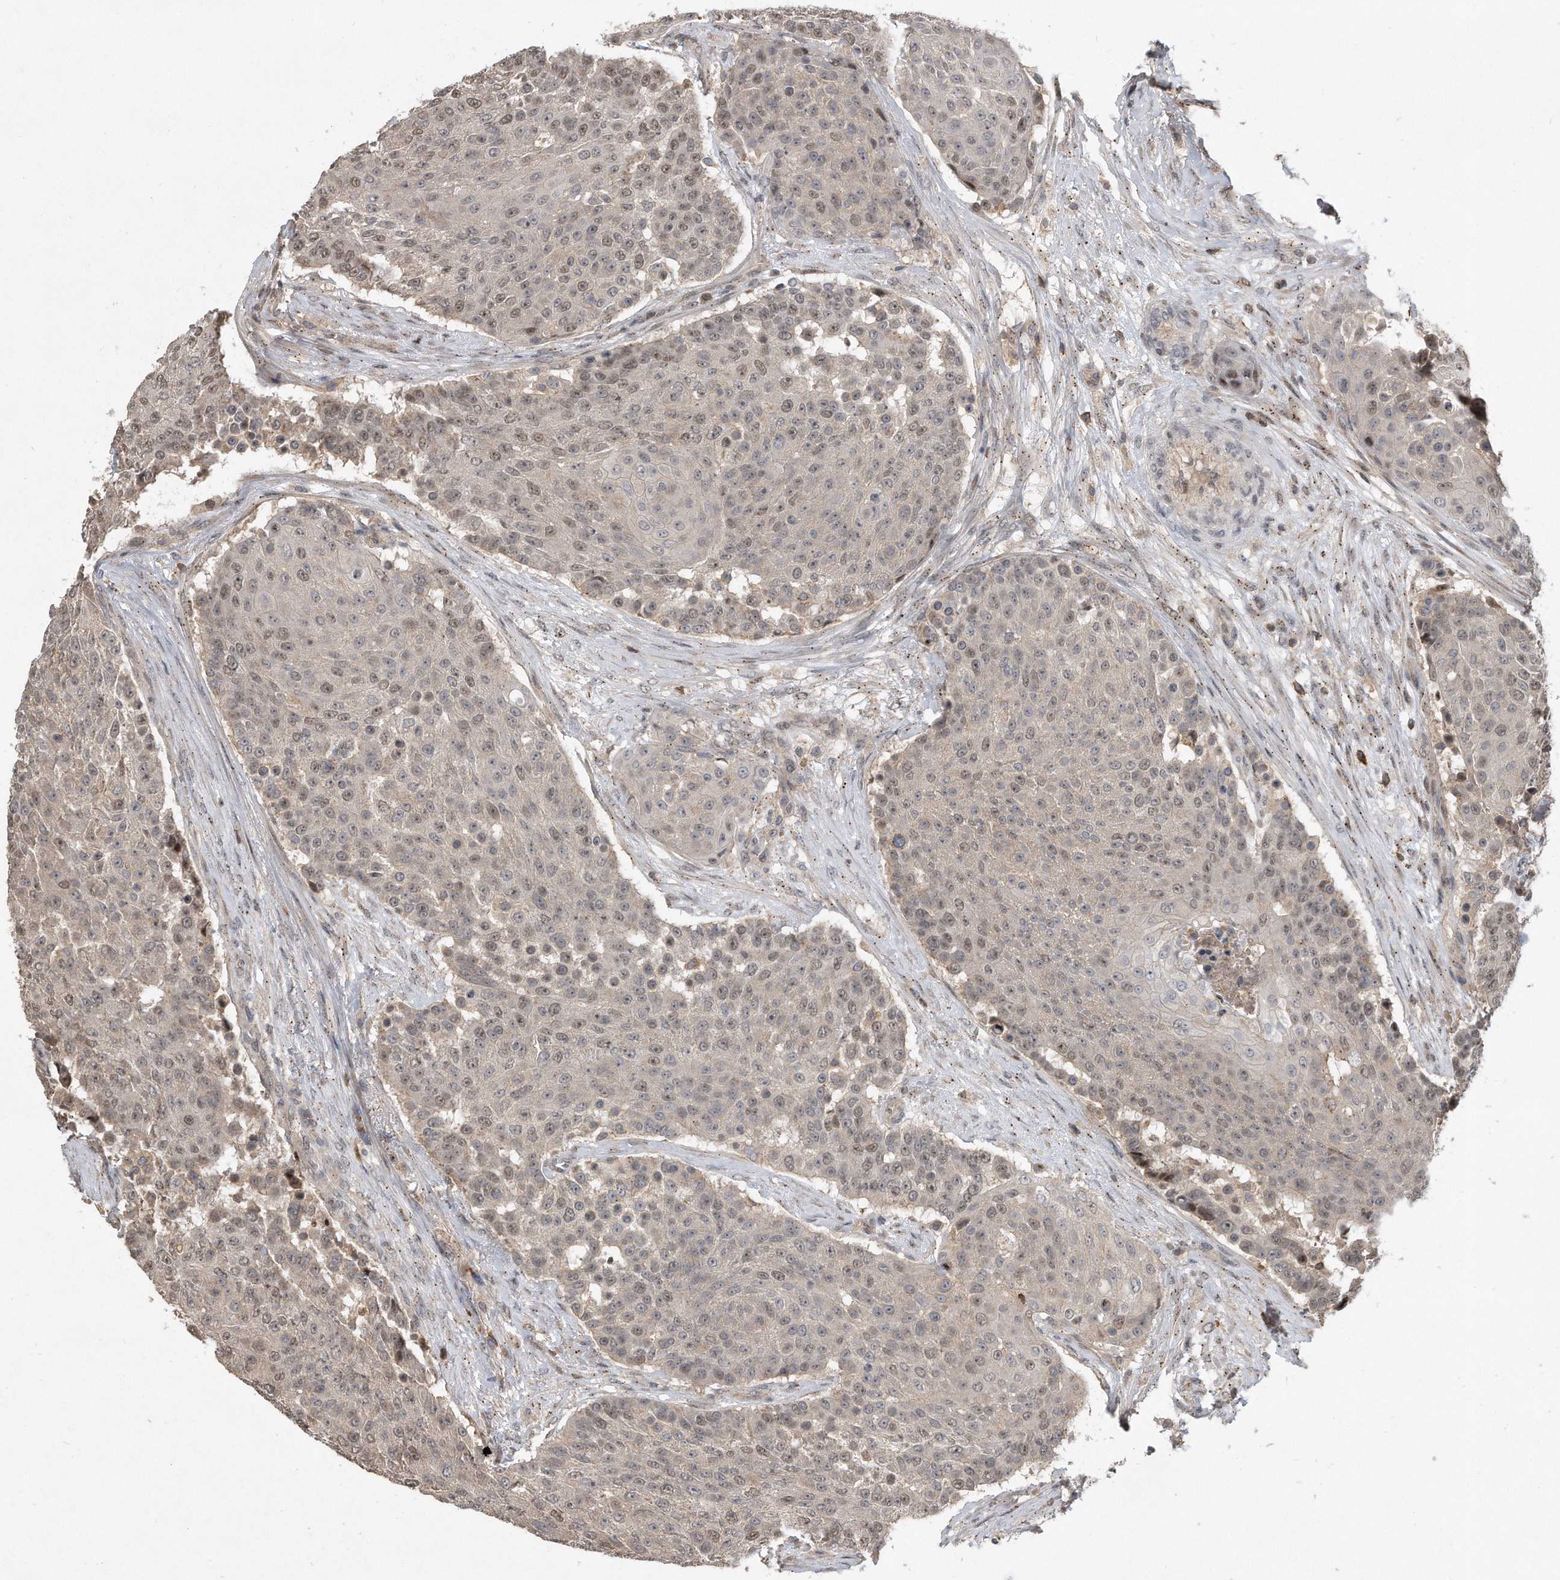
{"staining": {"intensity": "weak", "quantity": "25%-75%", "location": "nuclear"}, "tissue": "urothelial cancer", "cell_type": "Tumor cells", "image_type": "cancer", "snomed": [{"axis": "morphology", "description": "Urothelial carcinoma, High grade"}, {"axis": "topography", "description": "Urinary bladder"}], "caption": "Protein staining of urothelial cancer tissue displays weak nuclear positivity in approximately 25%-75% of tumor cells.", "gene": "PGBD2", "patient": {"sex": "female", "age": 63}}